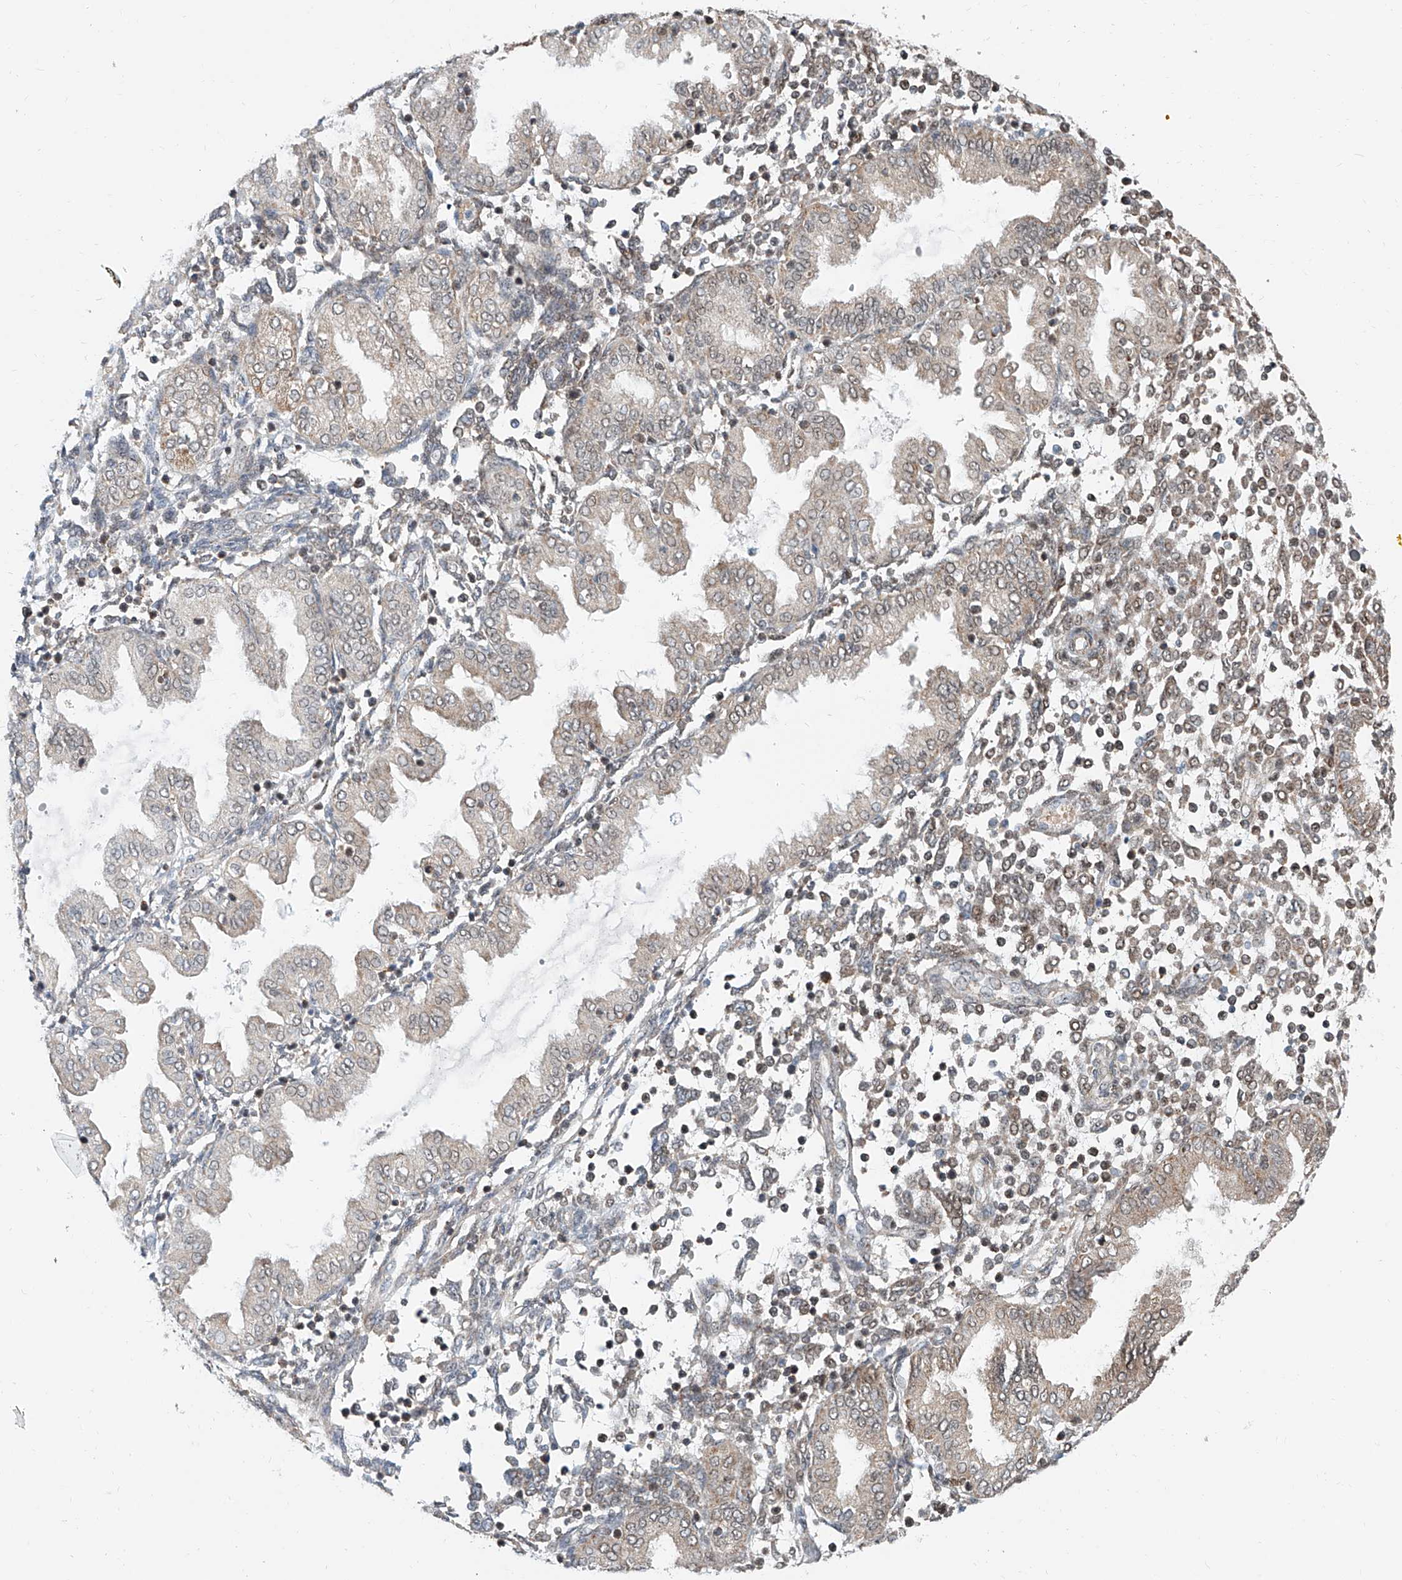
{"staining": {"intensity": "weak", "quantity": "25%-75%", "location": "cytoplasmic/membranous,nuclear"}, "tissue": "endometrium", "cell_type": "Cells in endometrial stroma", "image_type": "normal", "snomed": [{"axis": "morphology", "description": "Normal tissue, NOS"}, {"axis": "topography", "description": "Endometrium"}], "caption": "Immunohistochemistry (IHC) image of unremarkable endometrium: endometrium stained using immunohistochemistry (IHC) exhibits low levels of weak protein expression localized specifically in the cytoplasmic/membranous,nuclear of cells in endometrial stroma, appearing as a cytoplasmic/membranous,nuclear brown color.", "gene": "SDE2", "patient": {"sex": "female", "age": 53}}